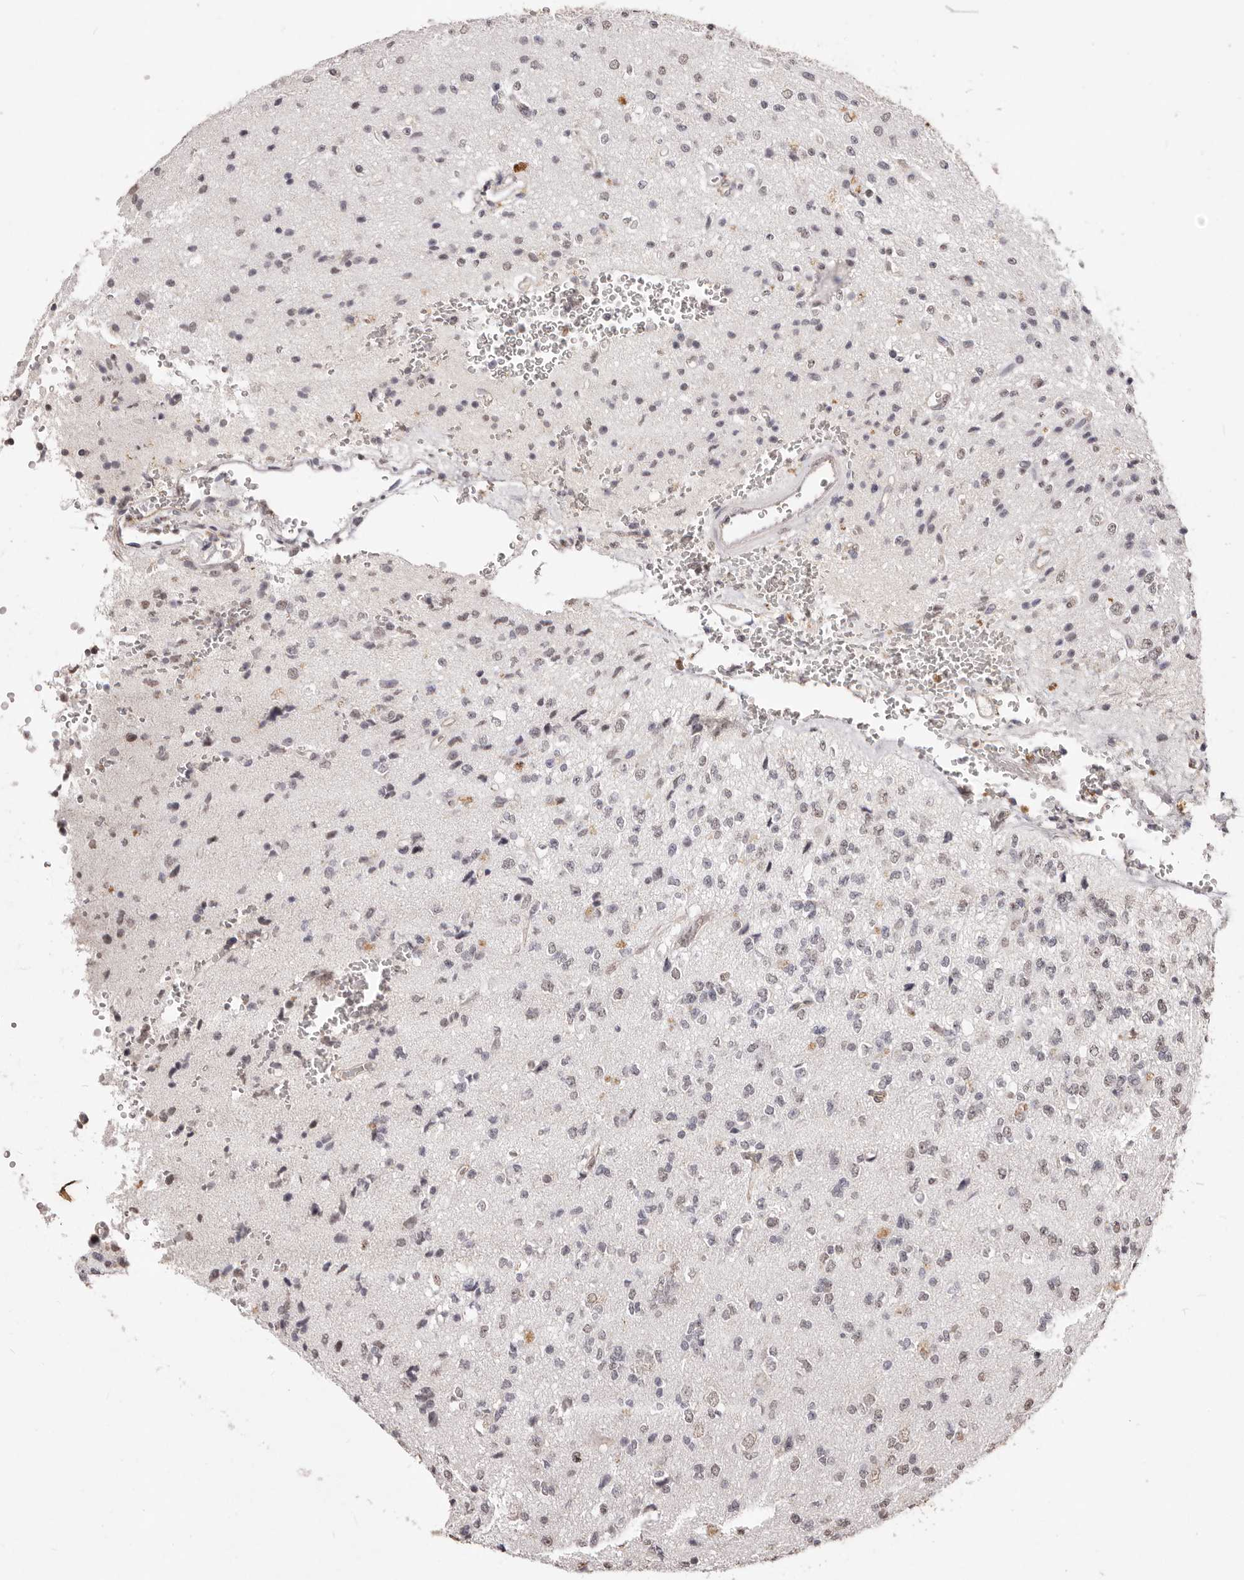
{"staining": {"intensity": "negative", "quantity": "none", "location": "none"}, "tissue": "glioma", "cell_type": "Tumor cells", "image_type": "cancer", "snomed": [{"axis": "morphology", "description": "Glioma, malignant, High grade"}, {"axis": "topography", "description": "pancreas cauda"}], "caption": "Tumor cells show no significant staining in glioma.", "gene": "RPS6KA5", "patient": {"sex": "male", "age": 60}}